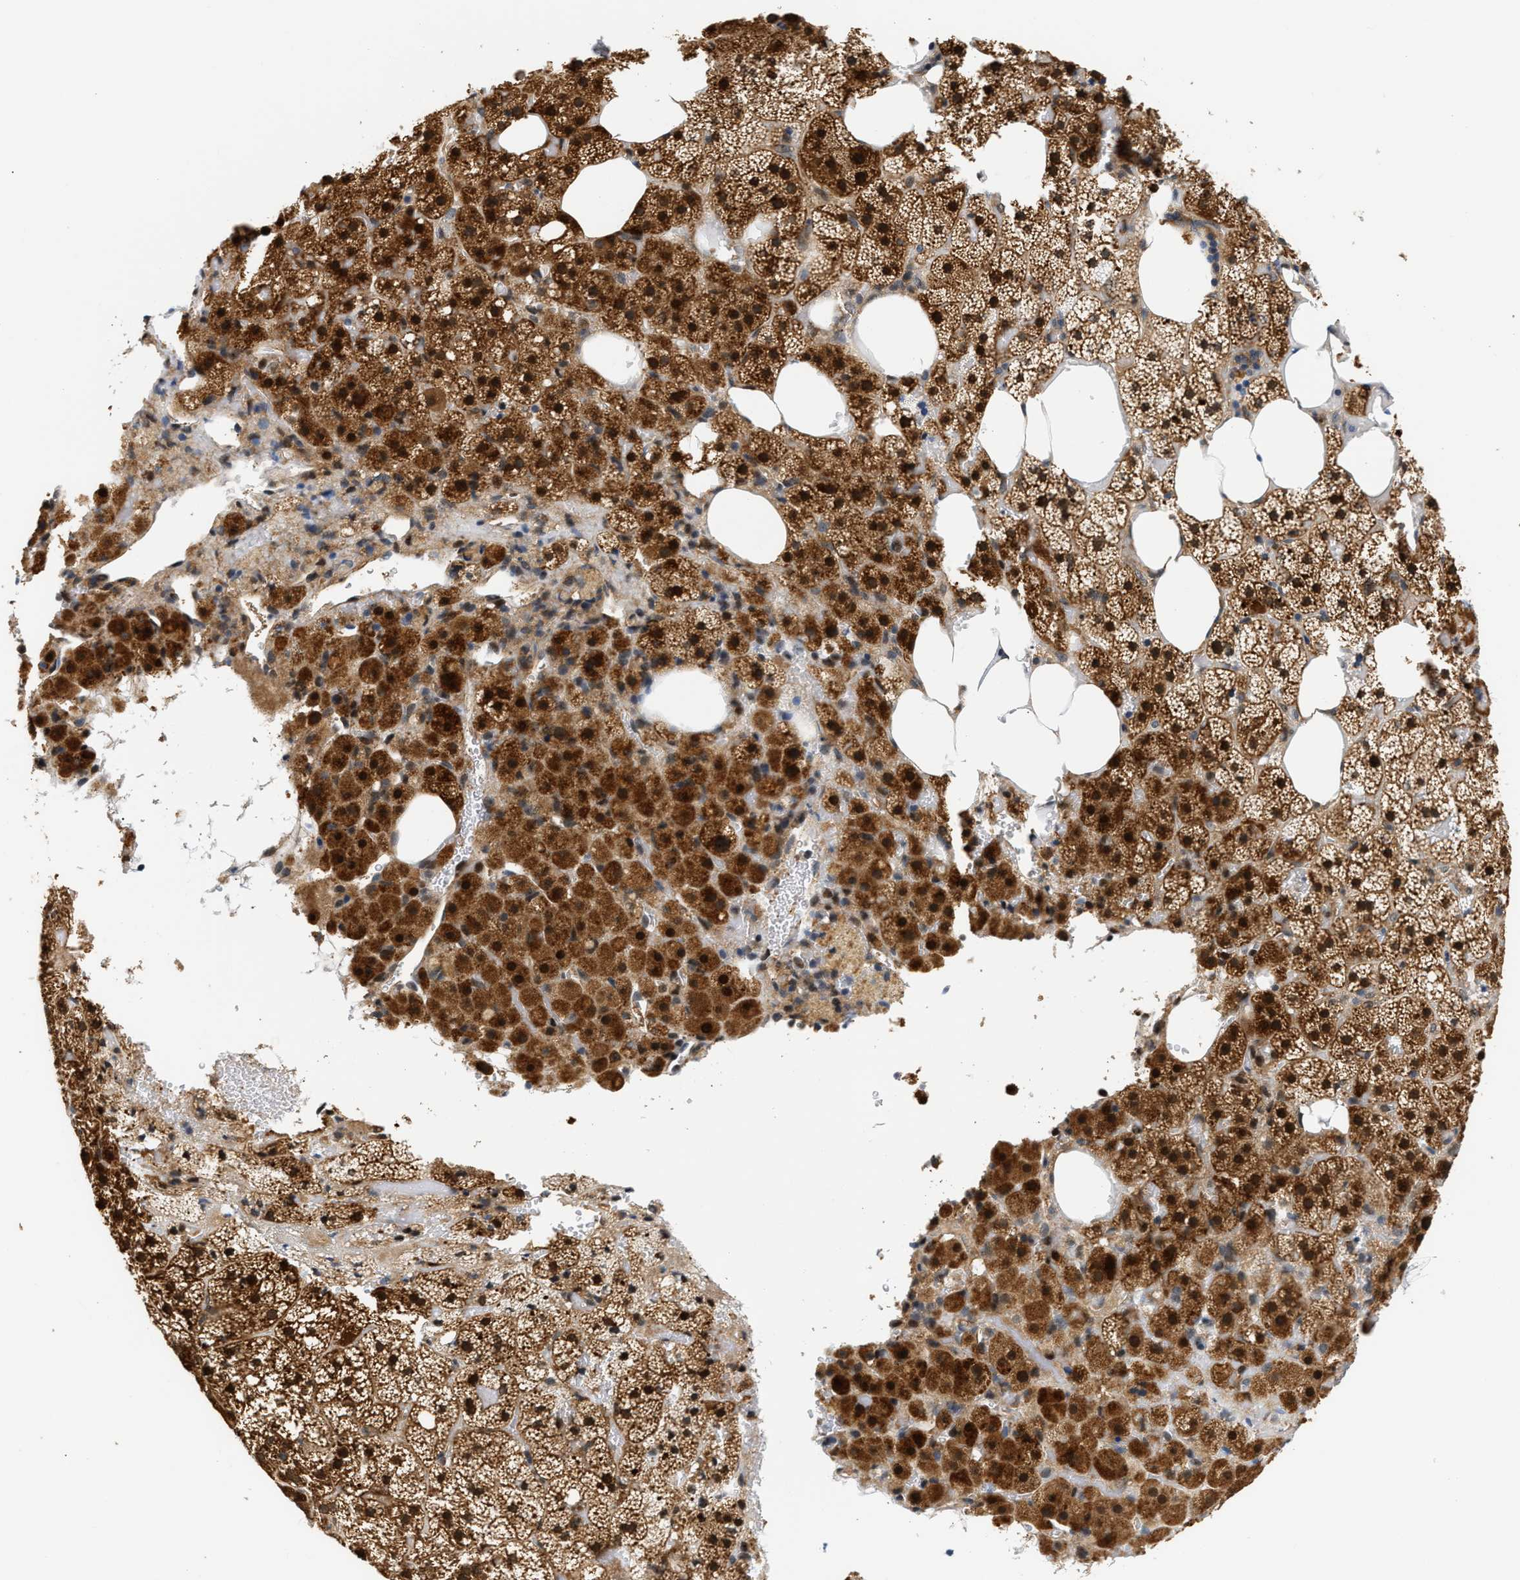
{"staining": {"intensity": "strong", "quantity": ">75%", "location": "cytoplasmic/membranous,nuclear"}, "tissue": "adrenal gland", "cell_type": "Glandular cells", "image_type": "normal", "snomed": [{"axis": "morphology", "description": "Normal tissue, NOS"}, {"axis": "topography", "description": "Adrenal gland"}], "caption": "Unremarkable adrenal gland displays strong cytoplasmic/membranous,nuclear expression in approximately >75% of glandular cells, visualized by immunohistochemistry.", "gene": "LARP6", "patient": {"sex": "female", "age": 59}}